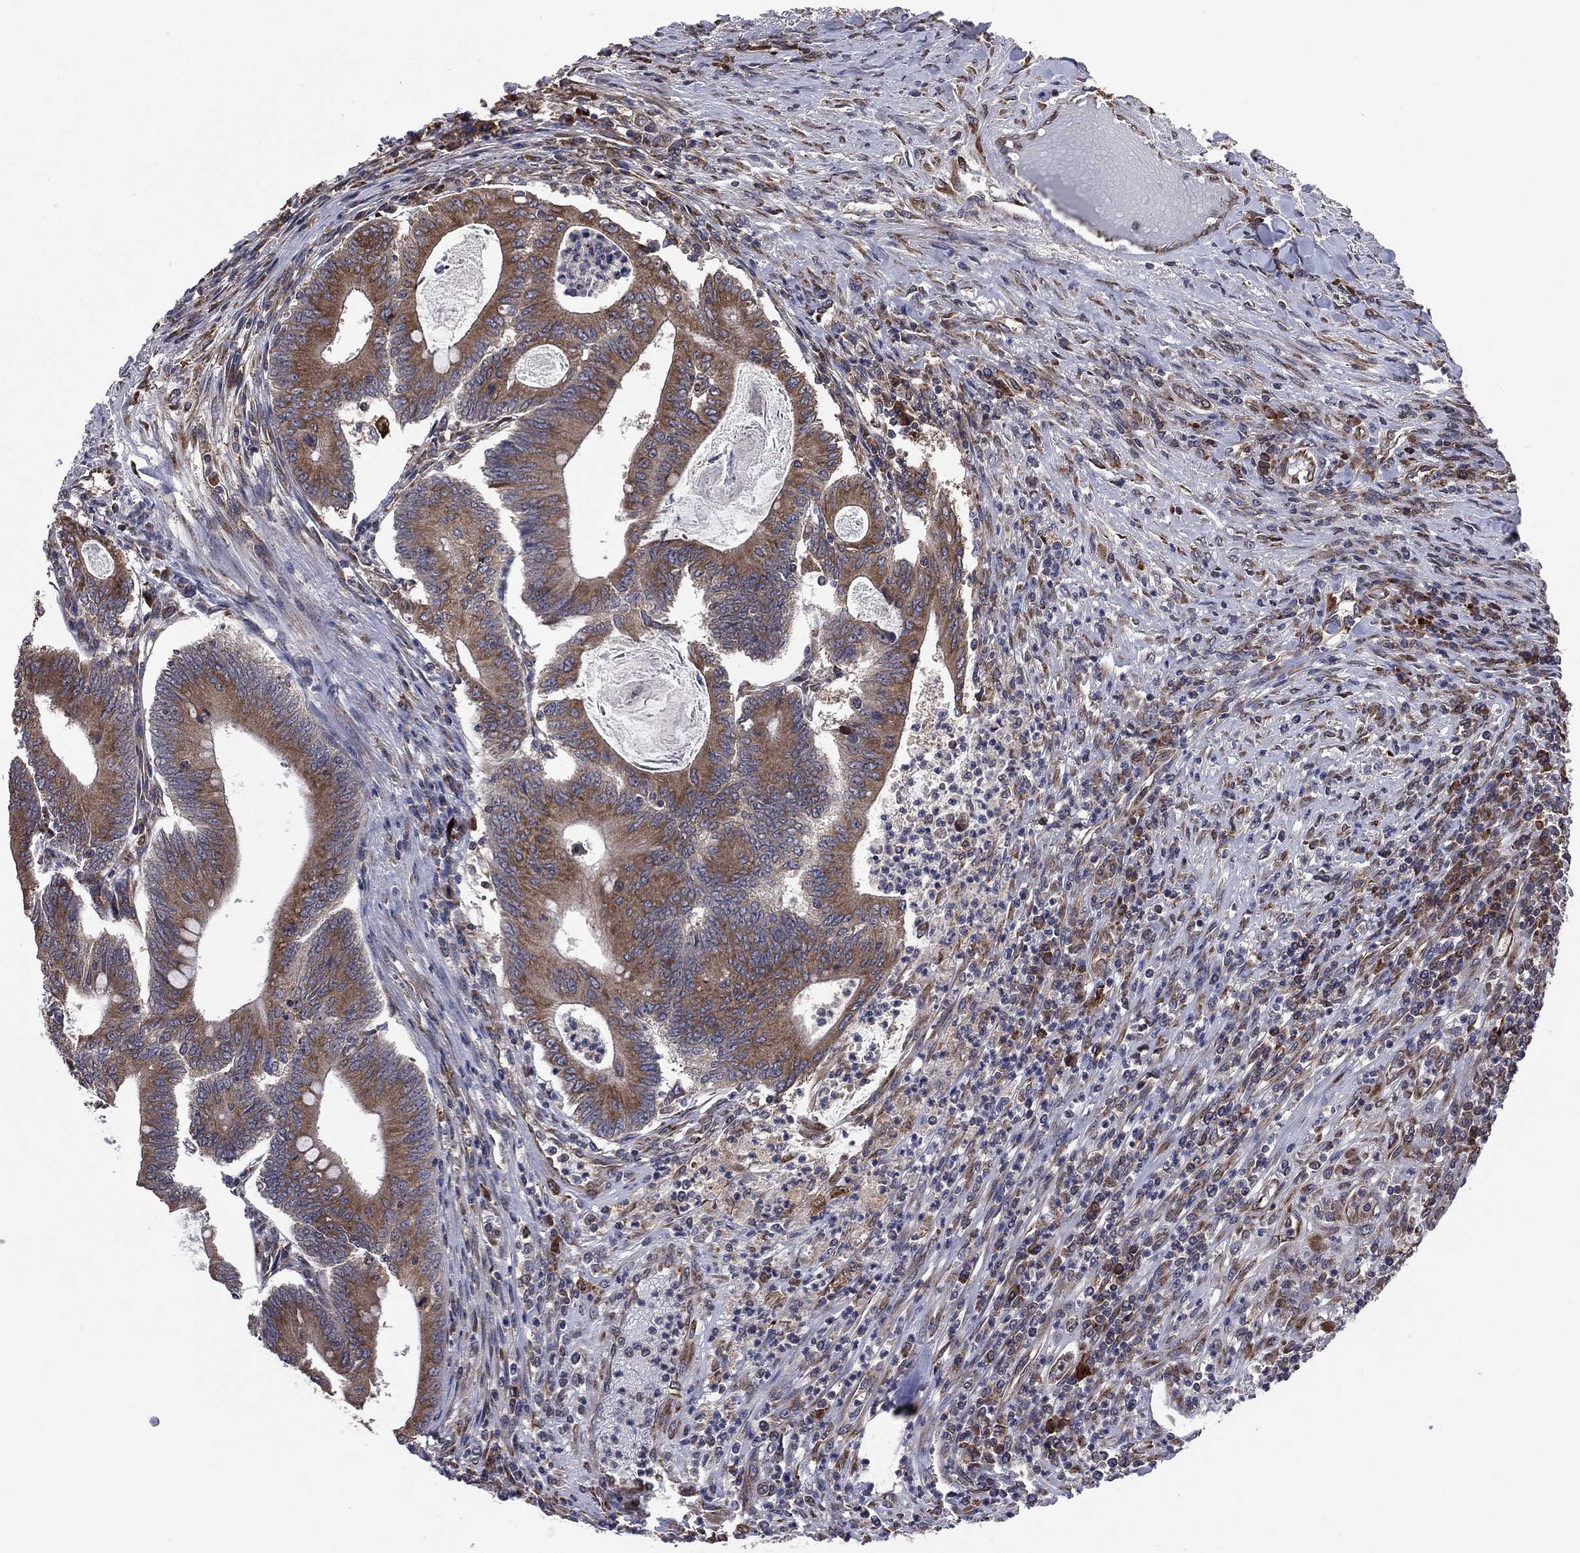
{"staining": {"intensity": "moderate", "quantity": ">75%", "location": "cytoplasmic/membranous"}, "tissue": "colorectal cancer", "cell_type": "Tumor cells", "image_type": "cancer", "snomed": [{"axis": "morphology", "description": "Adenocarcinoma, NOS"}, {"axis": "topography", "description": "Colon"}], "caption": "Immunohistochemistry (IHC) (DAB) staining of colorectal cancer shows moderate cytoplasmic/membranous protein staining in approximately >75% of tumor cells.", "gene": "C2orf76", "patient": {"sex": "female", "age": 70}}